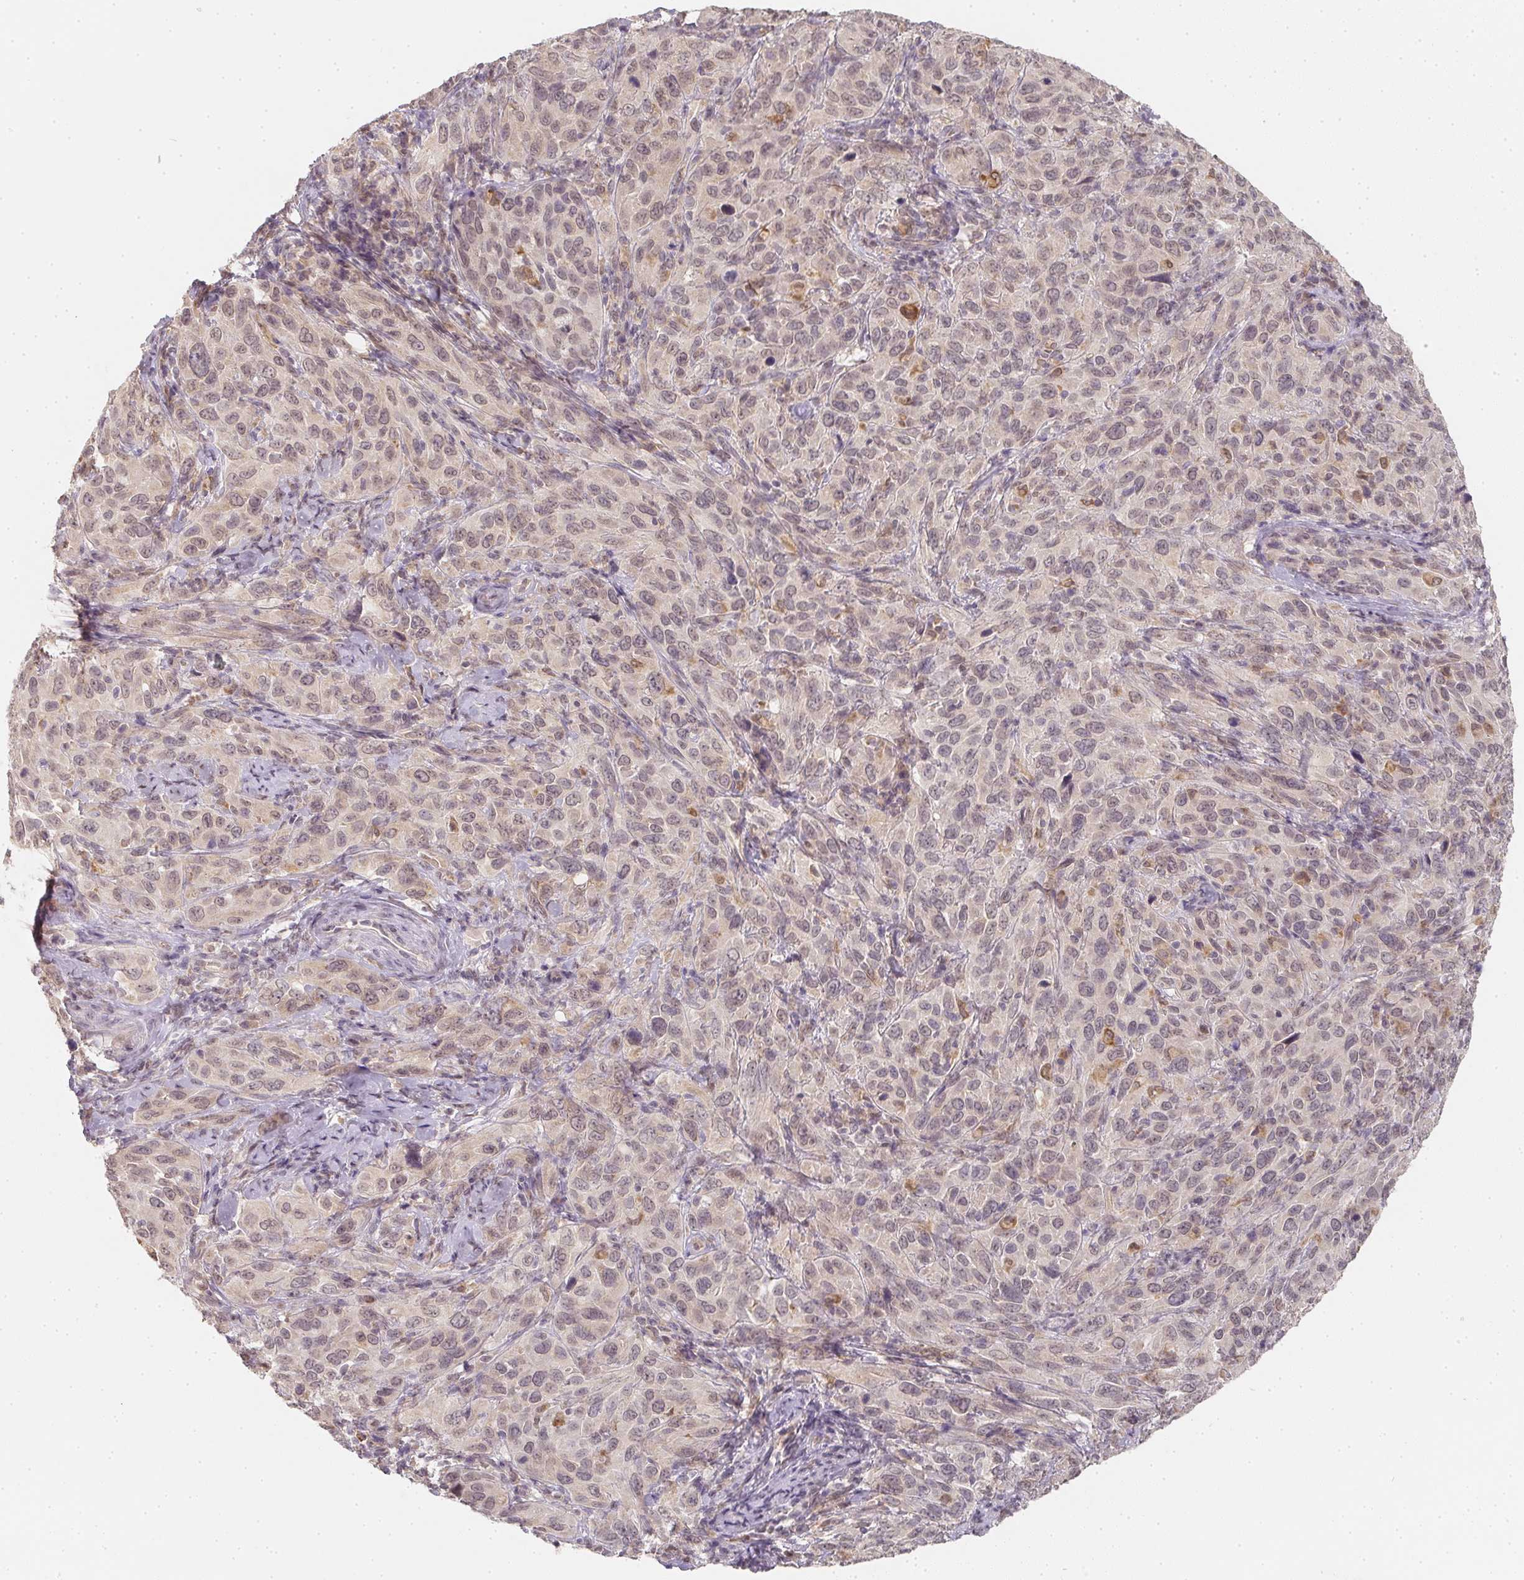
{"staining": {"intensity": "weak", "quantity": "25%-75%", "location": "nuclear"}, "tissue": "cervical cancer", "cell_type": "Tumor cells", "image_type": "cancer", "snomed": [{"axis": "morphology", "description": "Normal tissue, NOS"}, {"axis": "morphology", "description": "Squamous cell carcinoma, NOS"}, {"axis": "topography", "description": "Cervix"}], "caption": "Squamous cell carcinoma (cervical) was stained to show a protein in brown. There is low levels of weak nuclear positivity in approximately 25%-75% of tumor cells.", "gene": "SOAT1", "patient": {"sex": "female", "age": 51}}